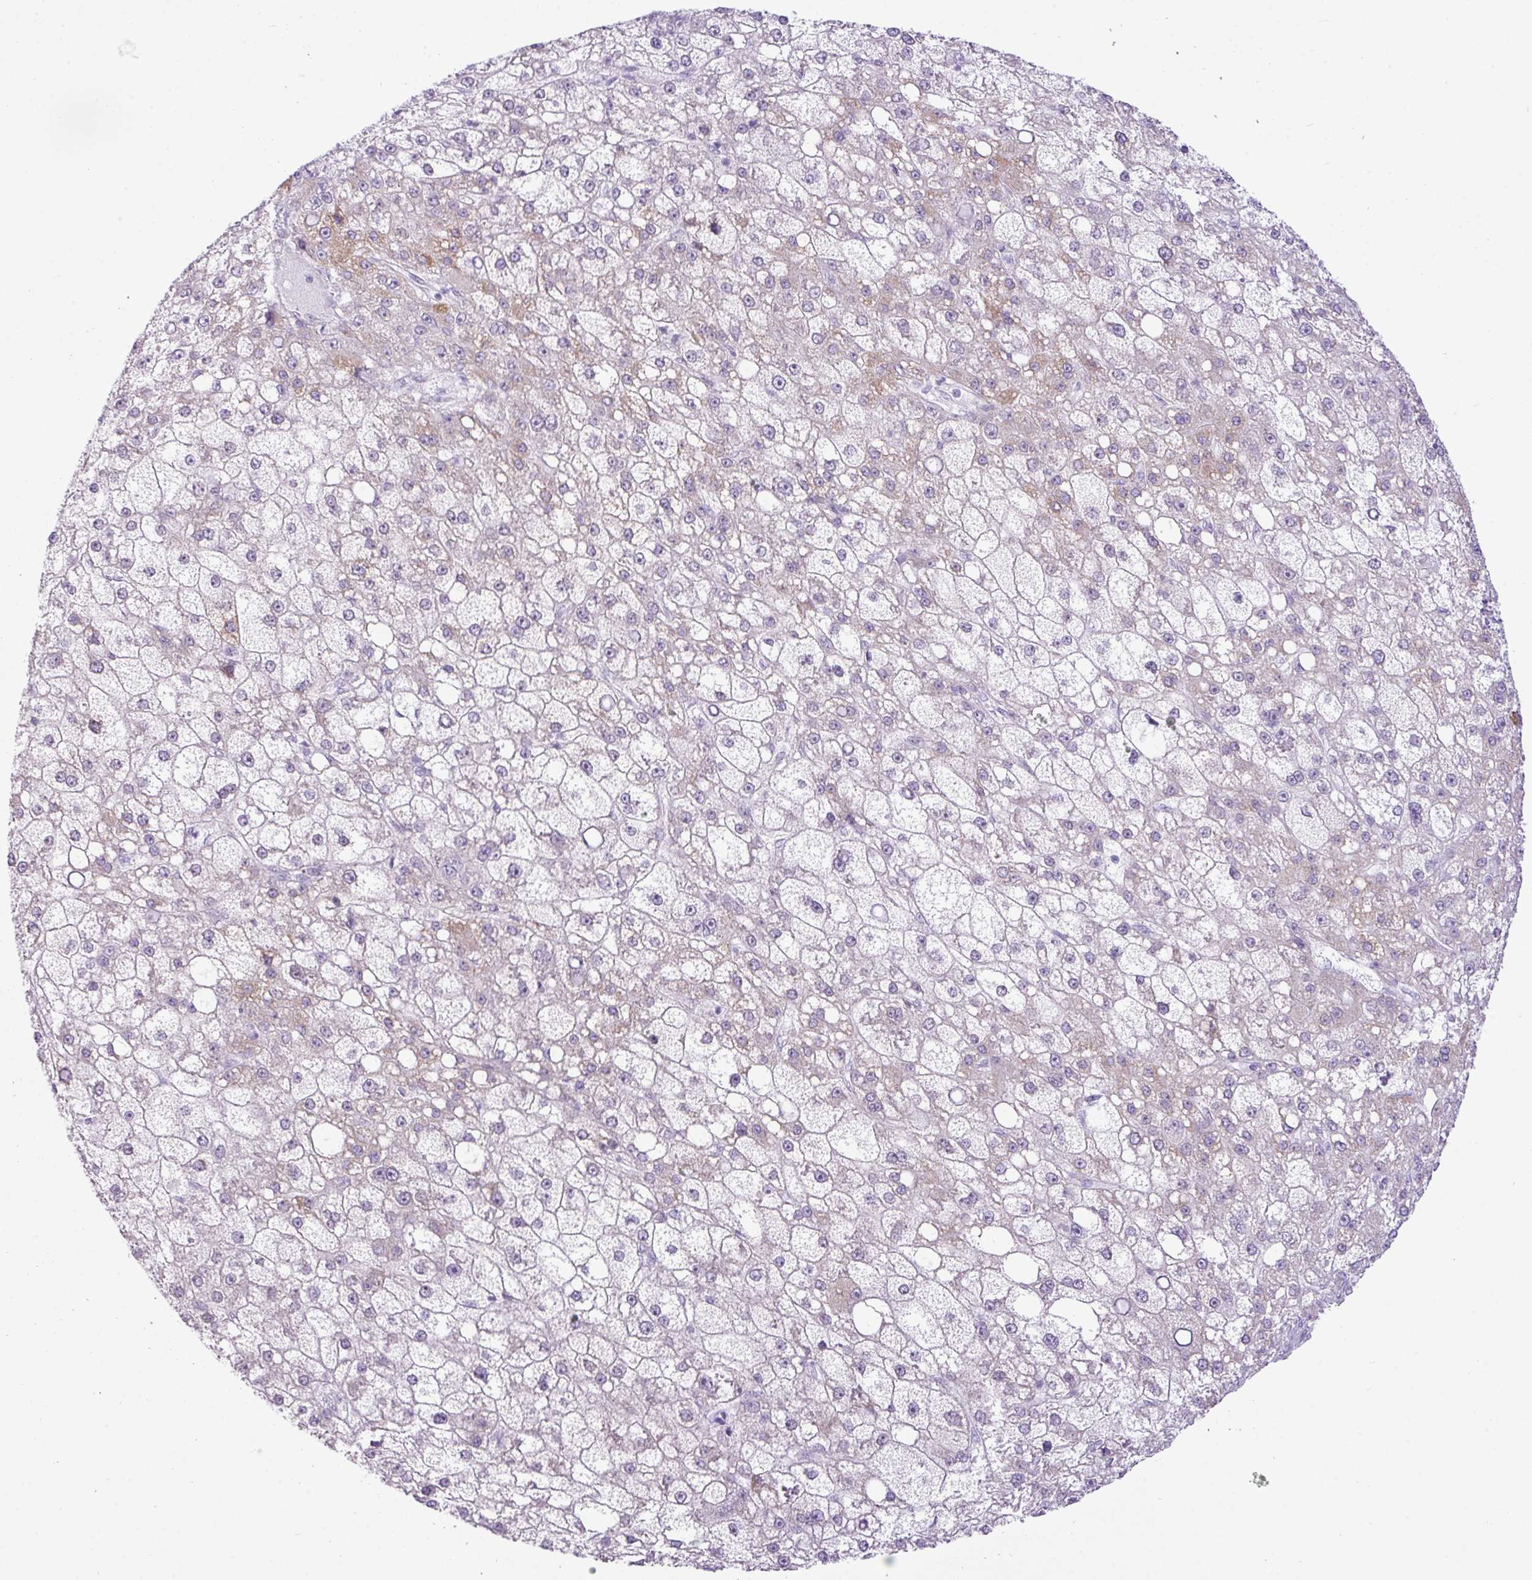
{"staining": {"intensity": "negative", "quantity": "none", "location": "none"}, "tissue": "liver cancer", "cell_type": "Tumor cells", "image_type": "cancer", "snomed": [{"axis": "morphology", "description": "Carcinoma, Hepatocellular, NOS"}, {"axis": "topography", "description": "Liver"}], "caption": "The photomicrograph exhibits no staining of tumor cells in liver cancer (hepatocellular carcinoma).", "gene": "ELOA2", "patient": {"sex": "male", "age": 67}}